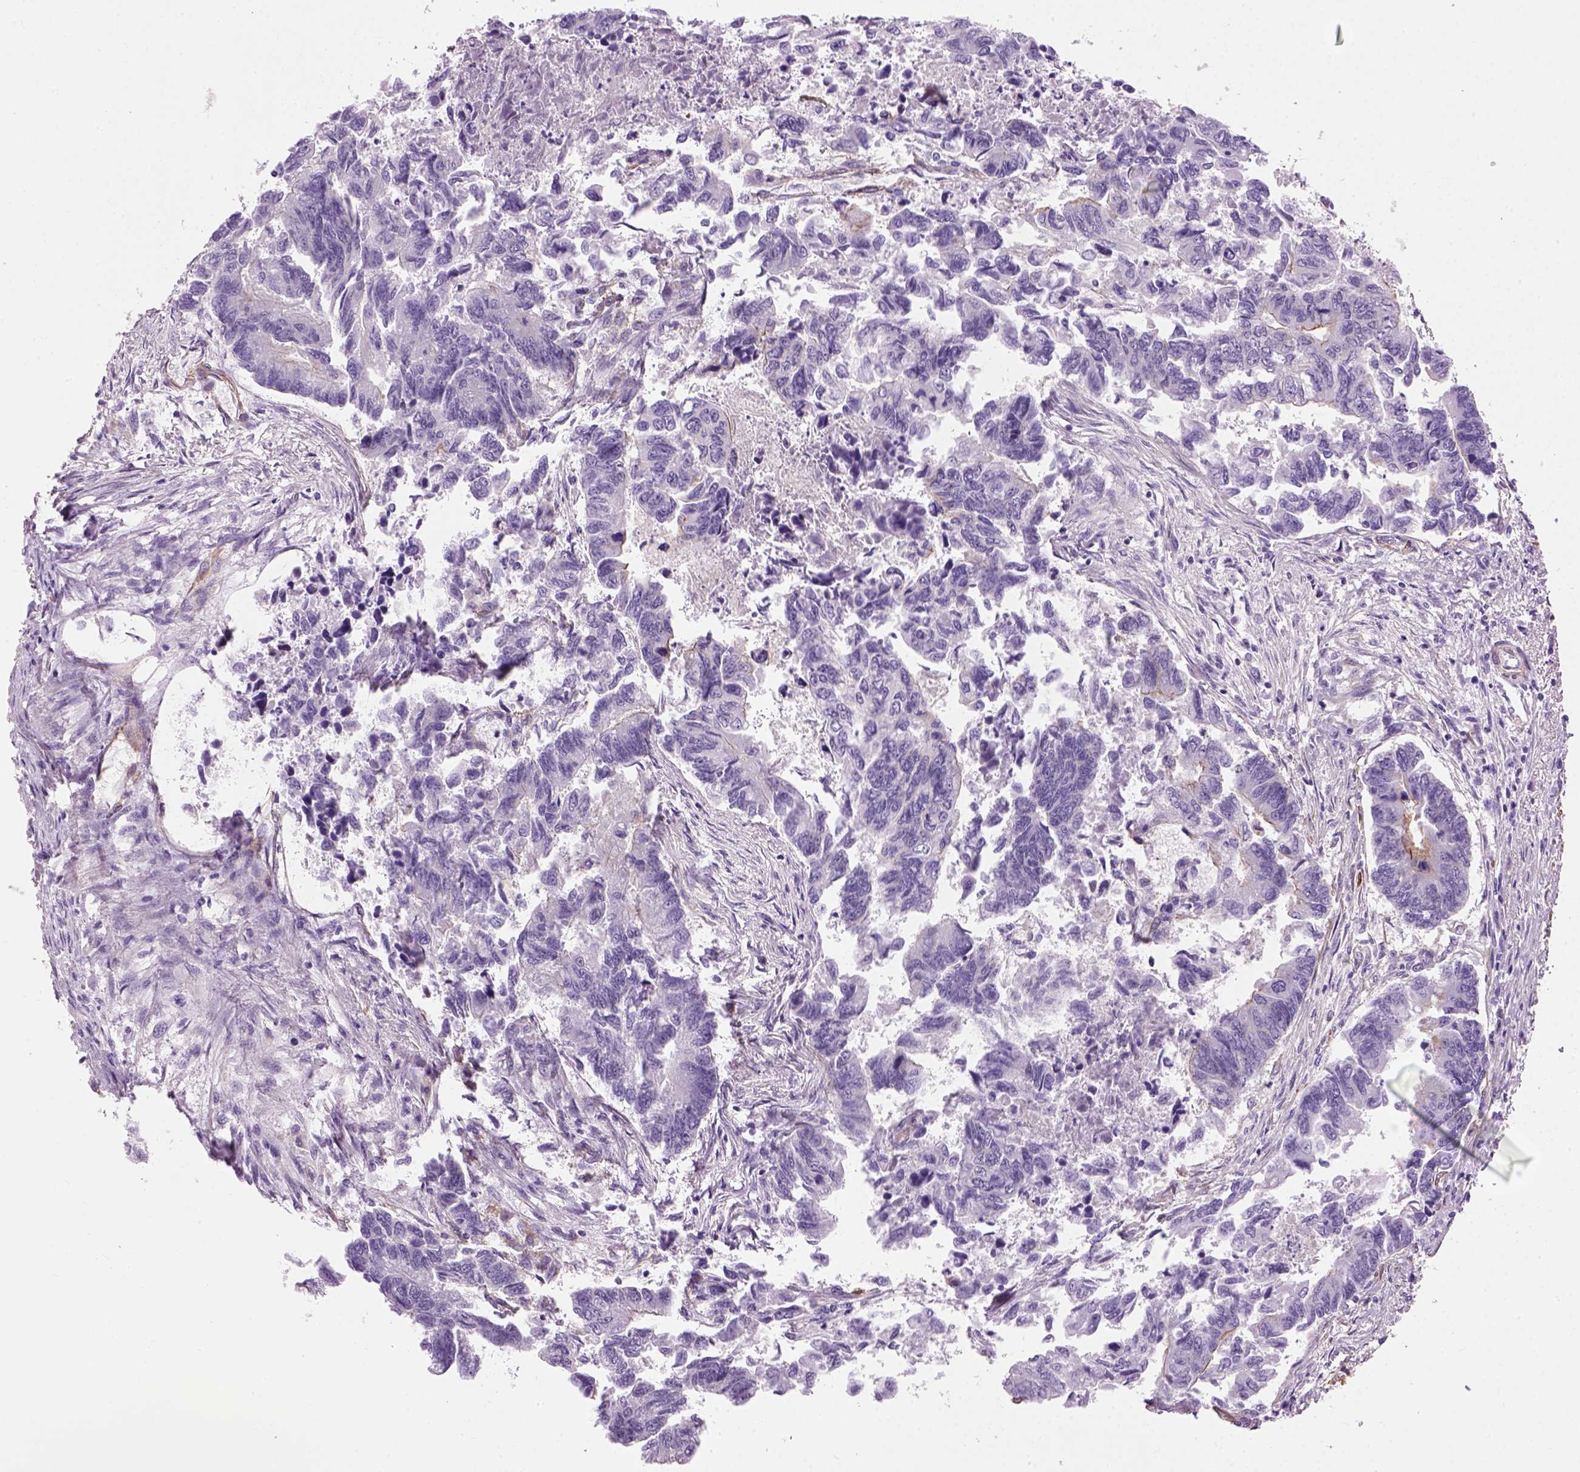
{"staining": {"intensity": "negative", "quantity": "none", "location": "none"}, "tissue": "colorectal cancer", "cell_type": "Tumor cells", "image_type": "cancer", "snomed": [{"axis": "morphology", "description": "Adenocarcinoma, NOS"}, {"axis": "topography", "description": "Colon"}], "caption": "The micrograph reveals no staining of tumor cells in colorectal cancer.", "gene": "FAM161A", "patient": {"sex": "female", "age": 65}}